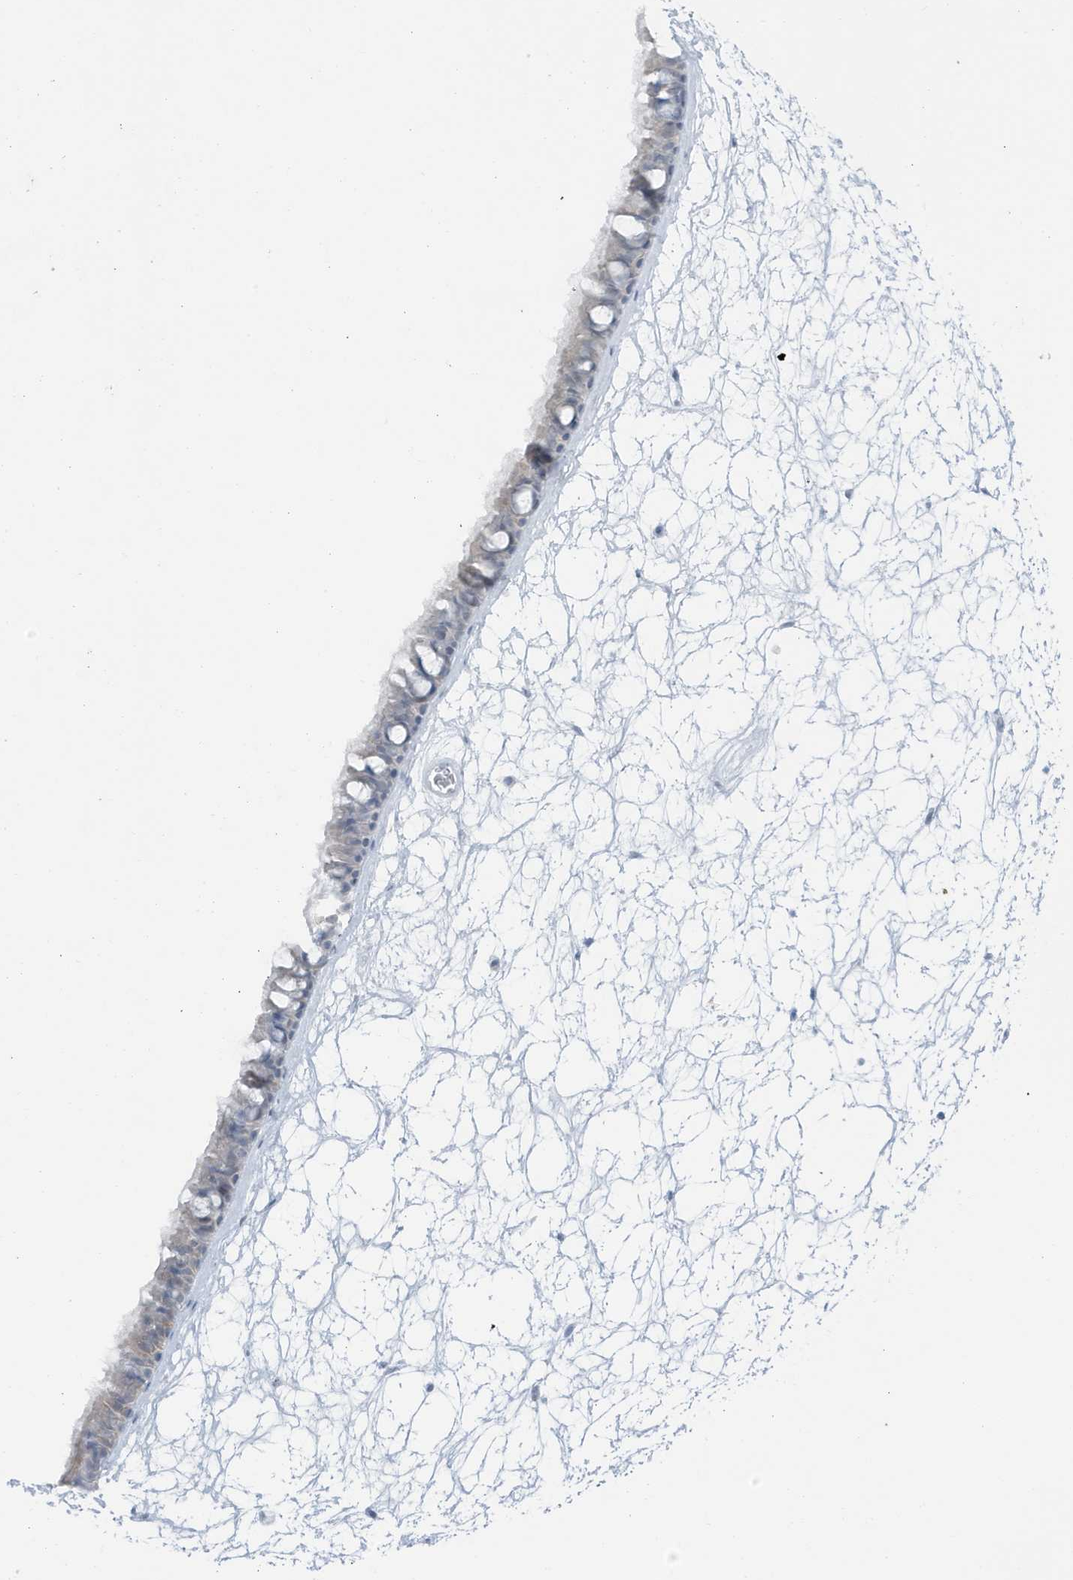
{"staining": {"intensity": "negative", "quantity": "none", "location": "none"}, "tissue": "nasopharynx", "cell_type": "Respiratory epithelial cells", "image_type": "normal", "snomed": [{"axis": "morphology", "description": "Normal tissue, NOS"}, {"axis": "topography", "description": "Nasopharynx"}], "caption": "Immunohistochemical staining of unremarkable nasopharynx exhibits no significant staining in respiratory epithelial cells. (Brightfield microscopy of DAB (3,3'-diaminobenzidine) immunohistochemistry (IHC) at high magnification).", "gene": "ZFP64", "patient": {"sex": "male", "age": 64}}